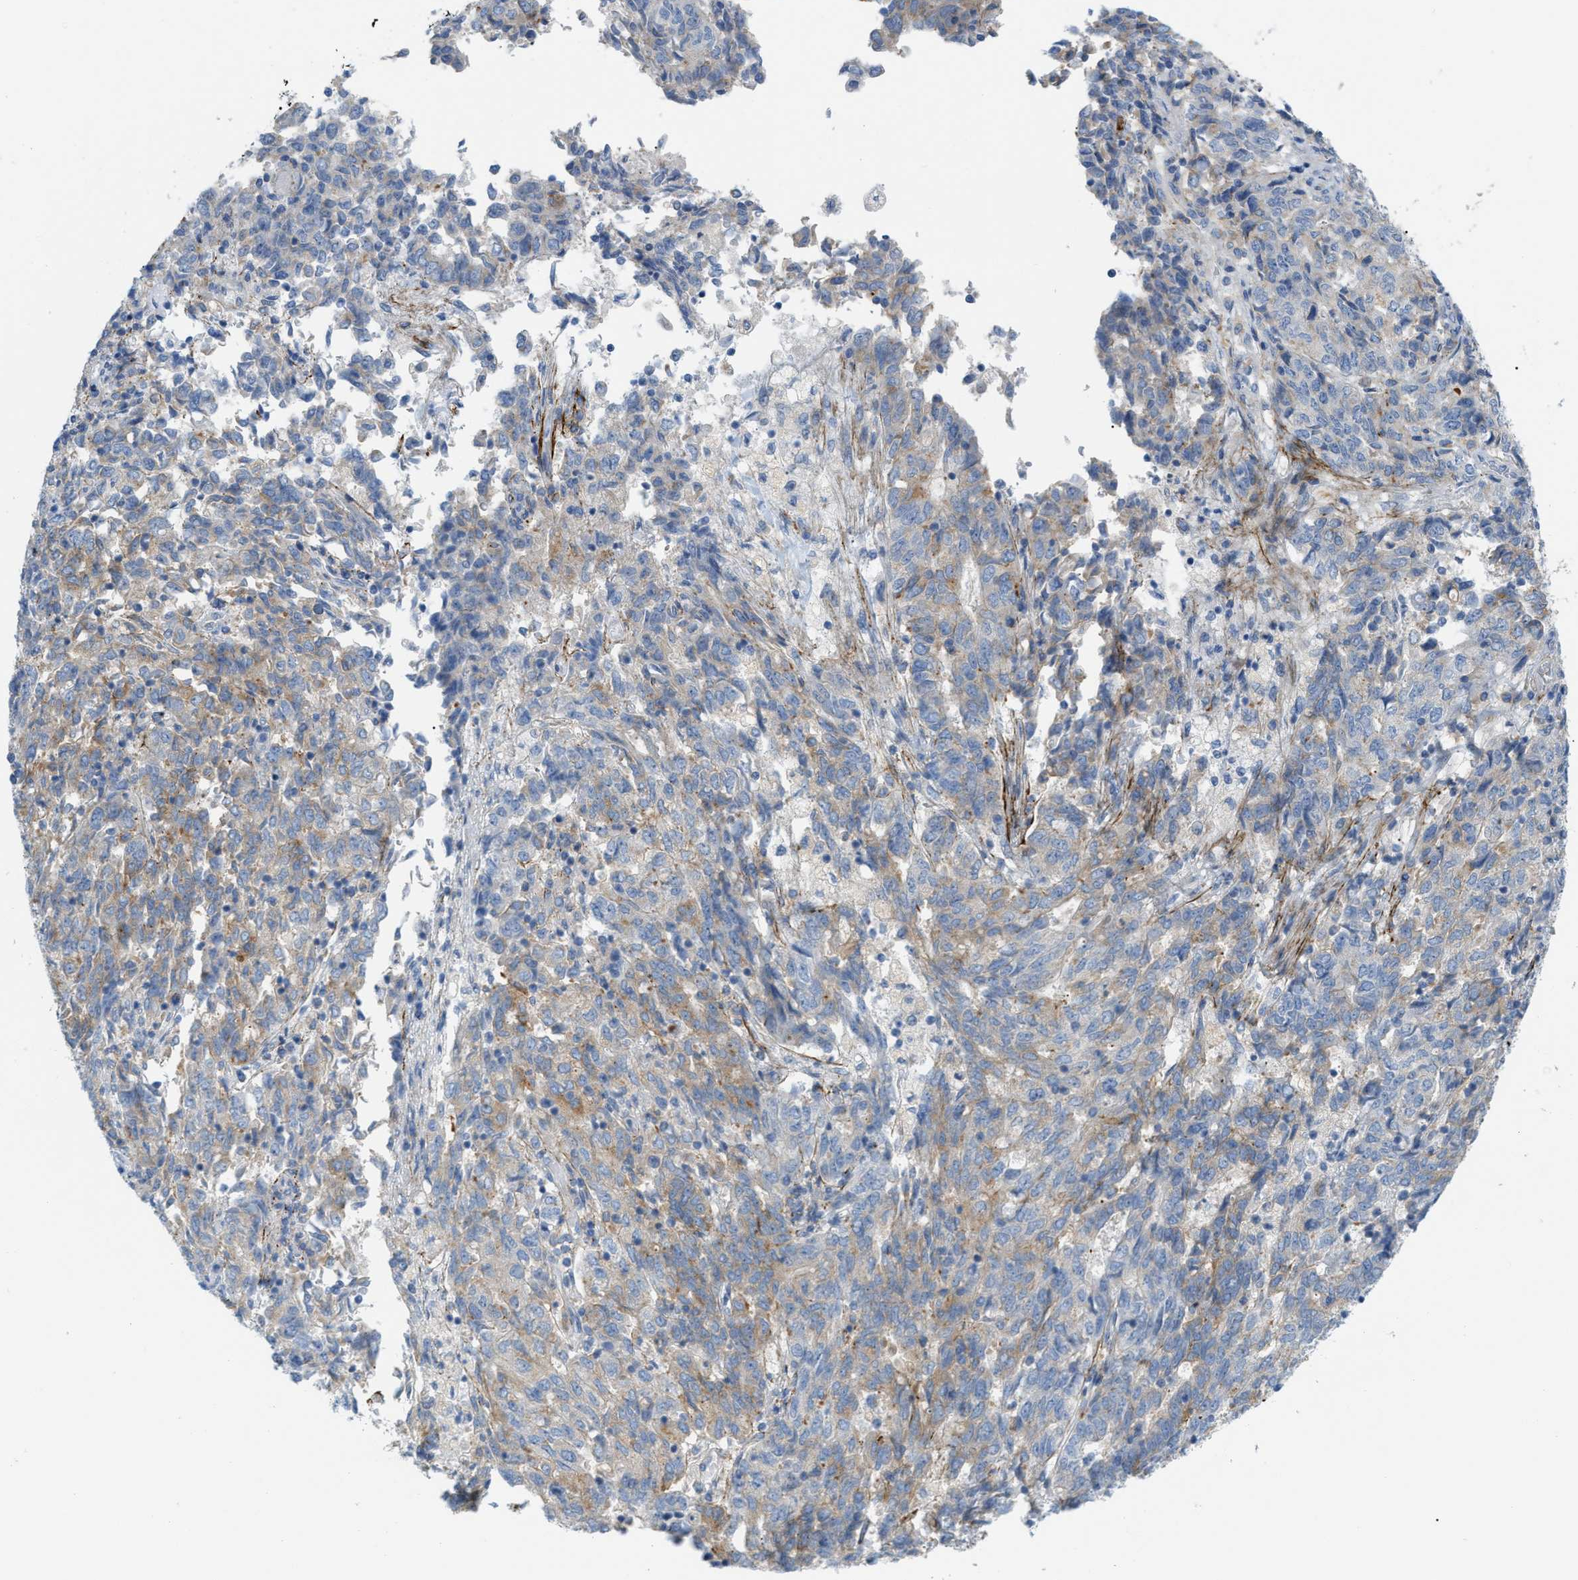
{"staining": {"intensity": "weak", "quantity": "25%-75%", "location": "cytoplasmic/membranous"}, "tissue": "endometrial cancer", "cell_type": "Tumor cells", "image_type": "cancer", "snomed": [{"axis": "morphology", "description": "Adenocarcinoma, NOS"}, {"axis": "topography", "description": "Endometrium"}], "caption": "An image showing weak cytoplasmic/membranous expression in about 25%-75% of tumor cells in adenocarcinoma (endometrial), as visualized by brown immunohistochemical staining.", "gene": "LMBRD1", "patient": {"sex": "female", "age": 80}}